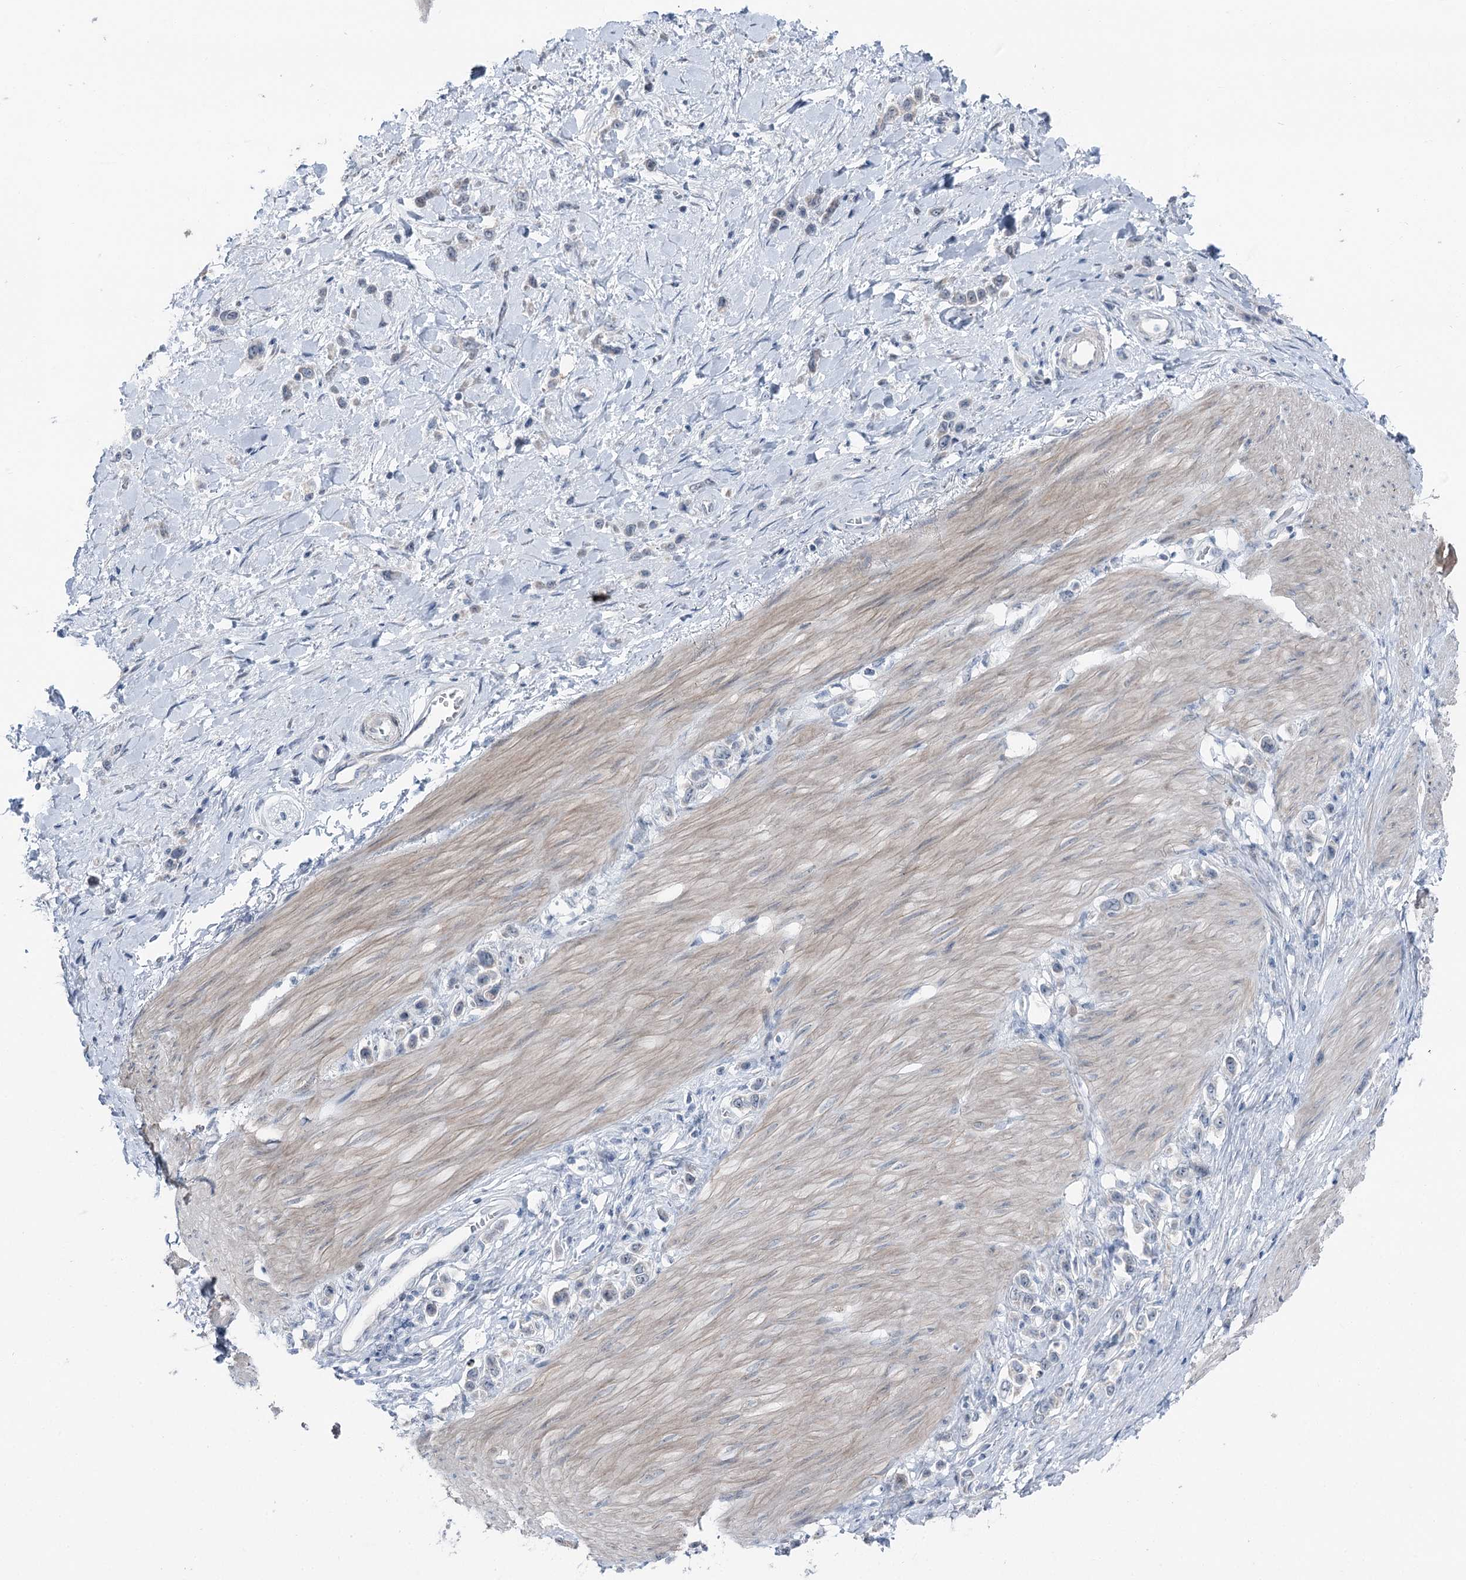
{"staining": {"intensity": "negative", "quantity": "none", "location": "none"}, "tissue": "stomach cancer", "cell_type": "Tumor cells", "image_type": "cancer", "snomed": [{"axis": "morphology", "description": "Normal tissue, NOS"}, {"axis": "morphology", "description": "Adenocarcinoma, NOS"}, {"axis": "topography", "description": "Stomach, upper"}, {"axis": "topography", "description": "Stomach"}], "caption": "IHC of adenocarcinoma (stomach) demonstrates no expression in tumor cells.", "gene": "STEEP1", "patient": {"sex": "female", "age": 65}}